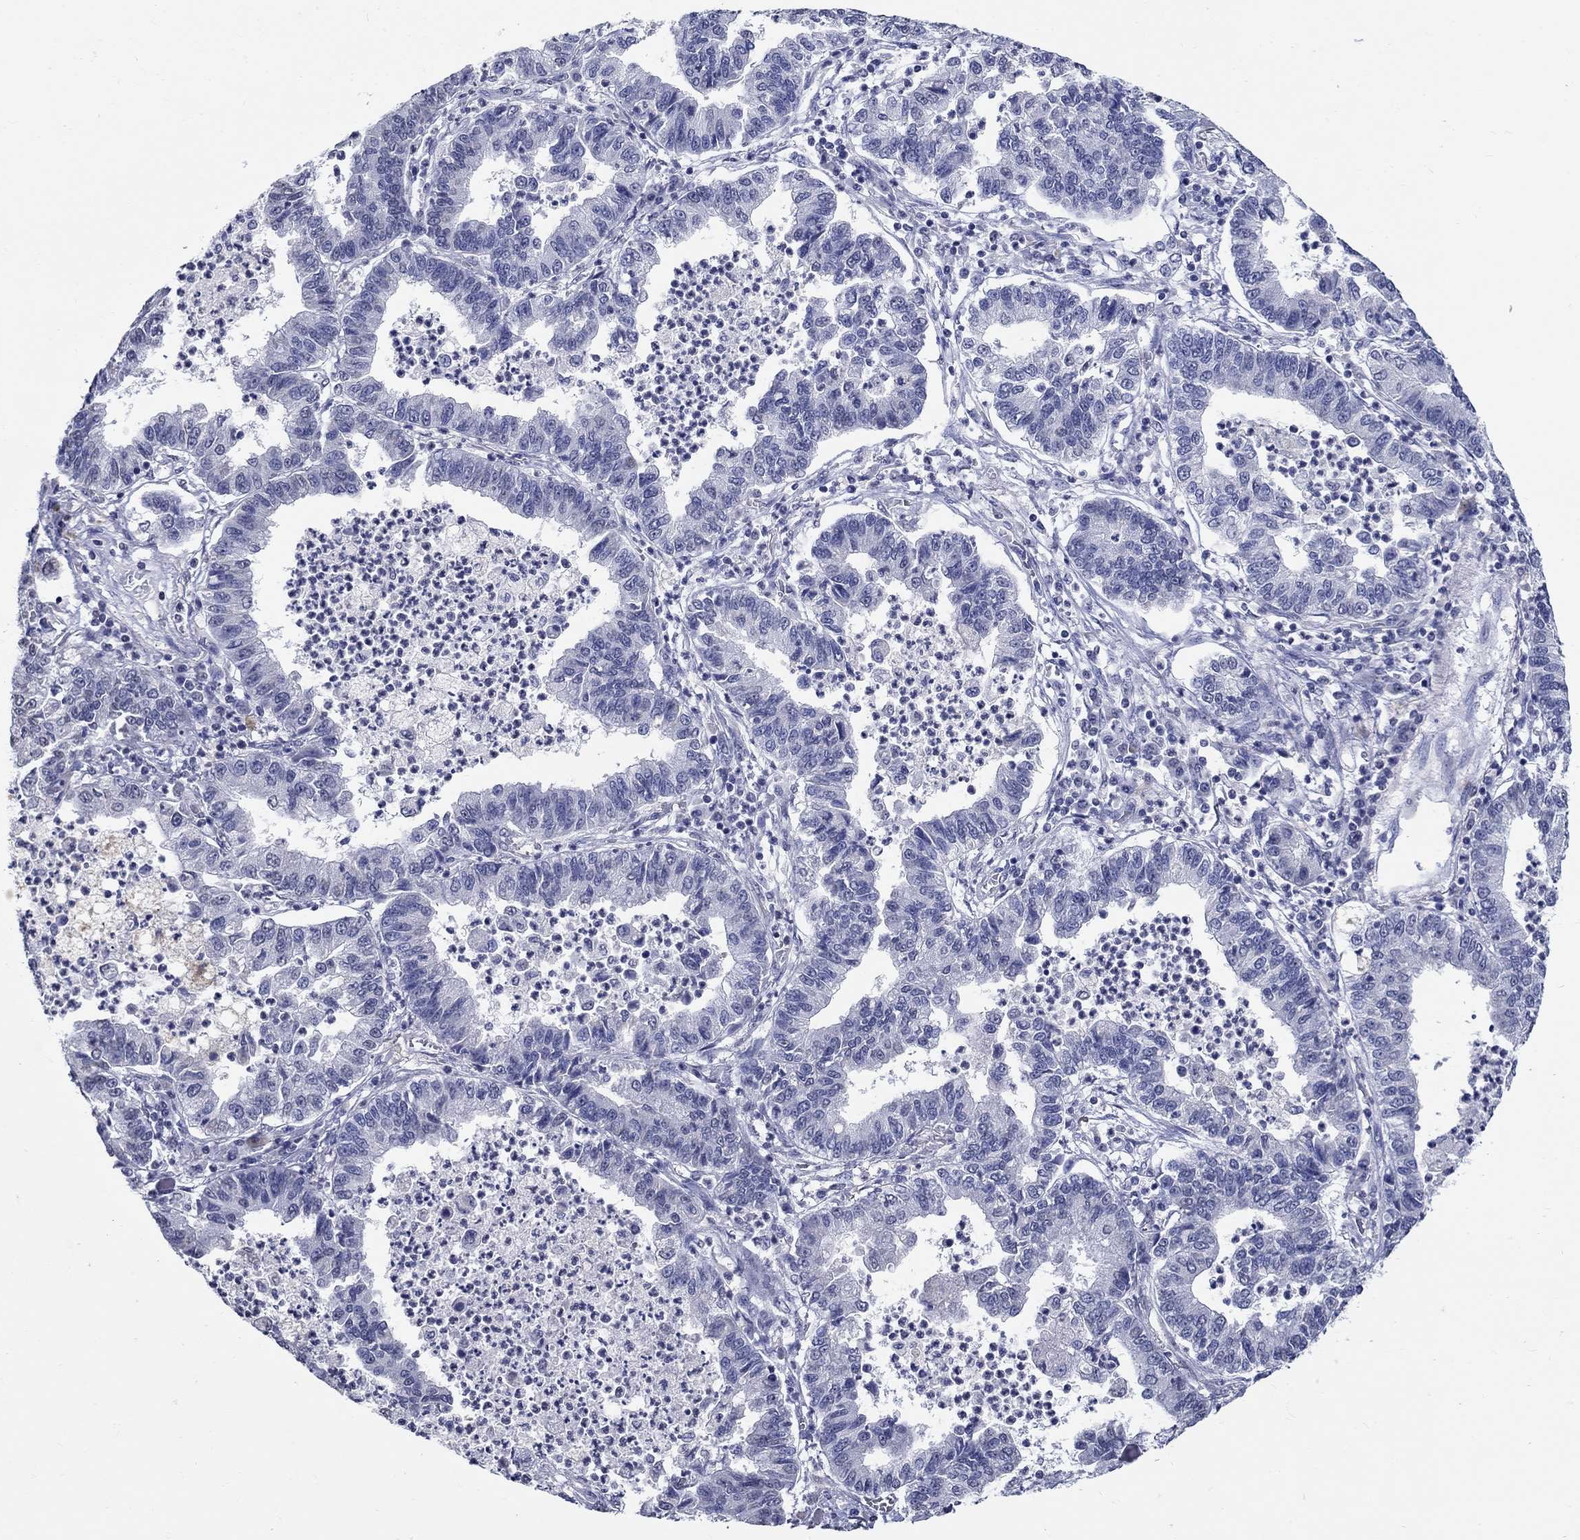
{"staining": {"intensity": "negative", "quantity": "none", "location": "none"}, "tissue": "lung cancer", "cell_type": "Tumor cells", "image_type": "cancer", "snomed": [{"axis": "morphology", "description": "Adenocarcinoma, NOS"}, {"axis": "topography", "description": "Lung"}], "caption": "Immunohistochemical staining of lung cancer (adenocarcinoma) displays no significant positivity in tumor cells.", "gene": "PDE1B", "patient": {"sex": "female", "age": 57}}